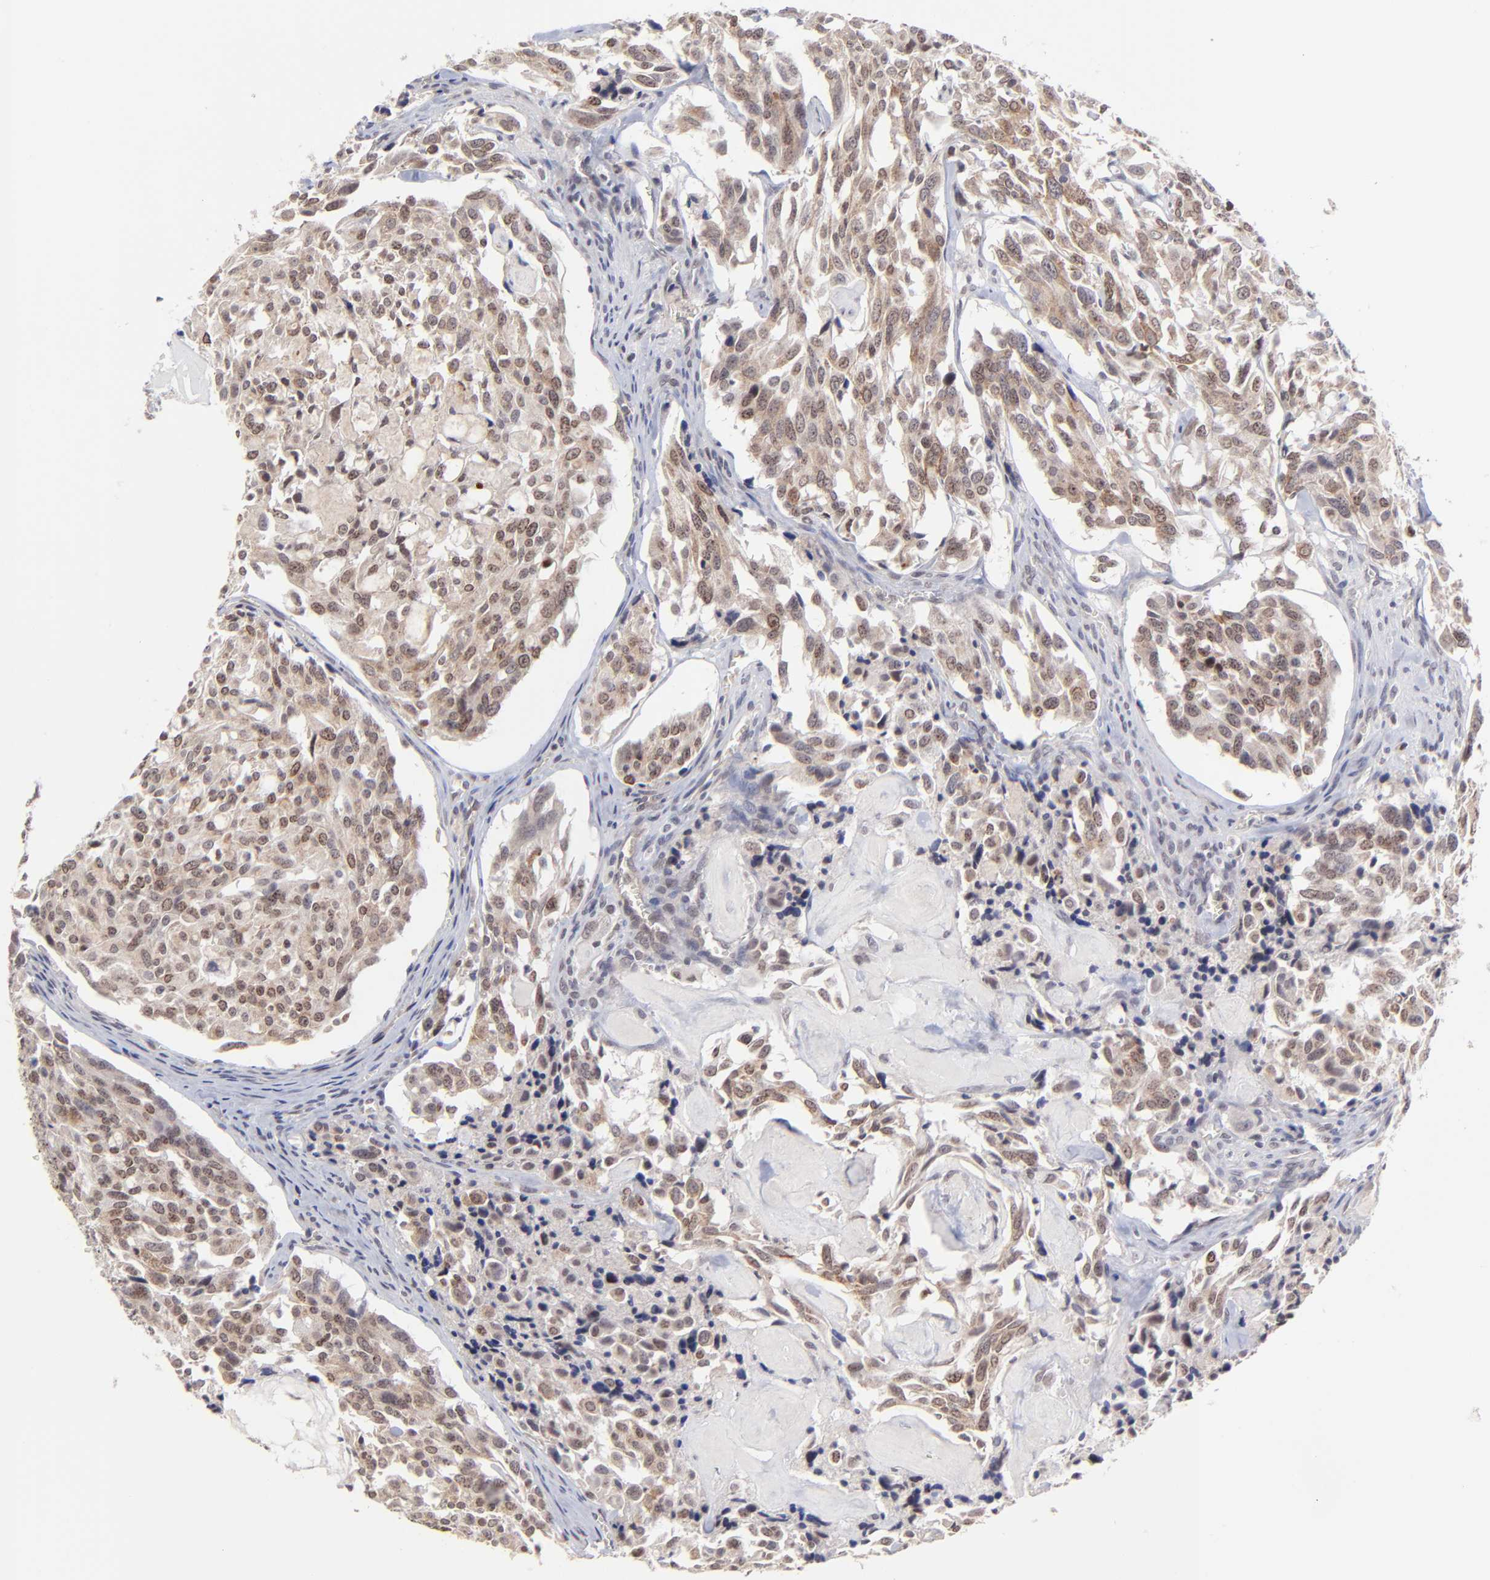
{"staining": {"intensity": "weak", "quantity": ">75%", "location": "cytoplasmic/membranous"}, "tissue": "thyroid cancer", "cell_type": "Tumor cells", "image_type": "cancer", "snomed": [{"axis": "morphology", "description": "Carcinoma, NOS"}, {"axis": "morphology", "description": "Carcinoid, malignant, NOS"}, {"axis": "topography", "description": "Thyroid gland"}], "caption": "Human thyroid carcinoma stained for a protein (brown) exhibits weak cytoplasmic/membranous positive expression in about >75% of tumor cells.", "gene": "ZNF419", "patient": {"sex": "male", "age": 33}}